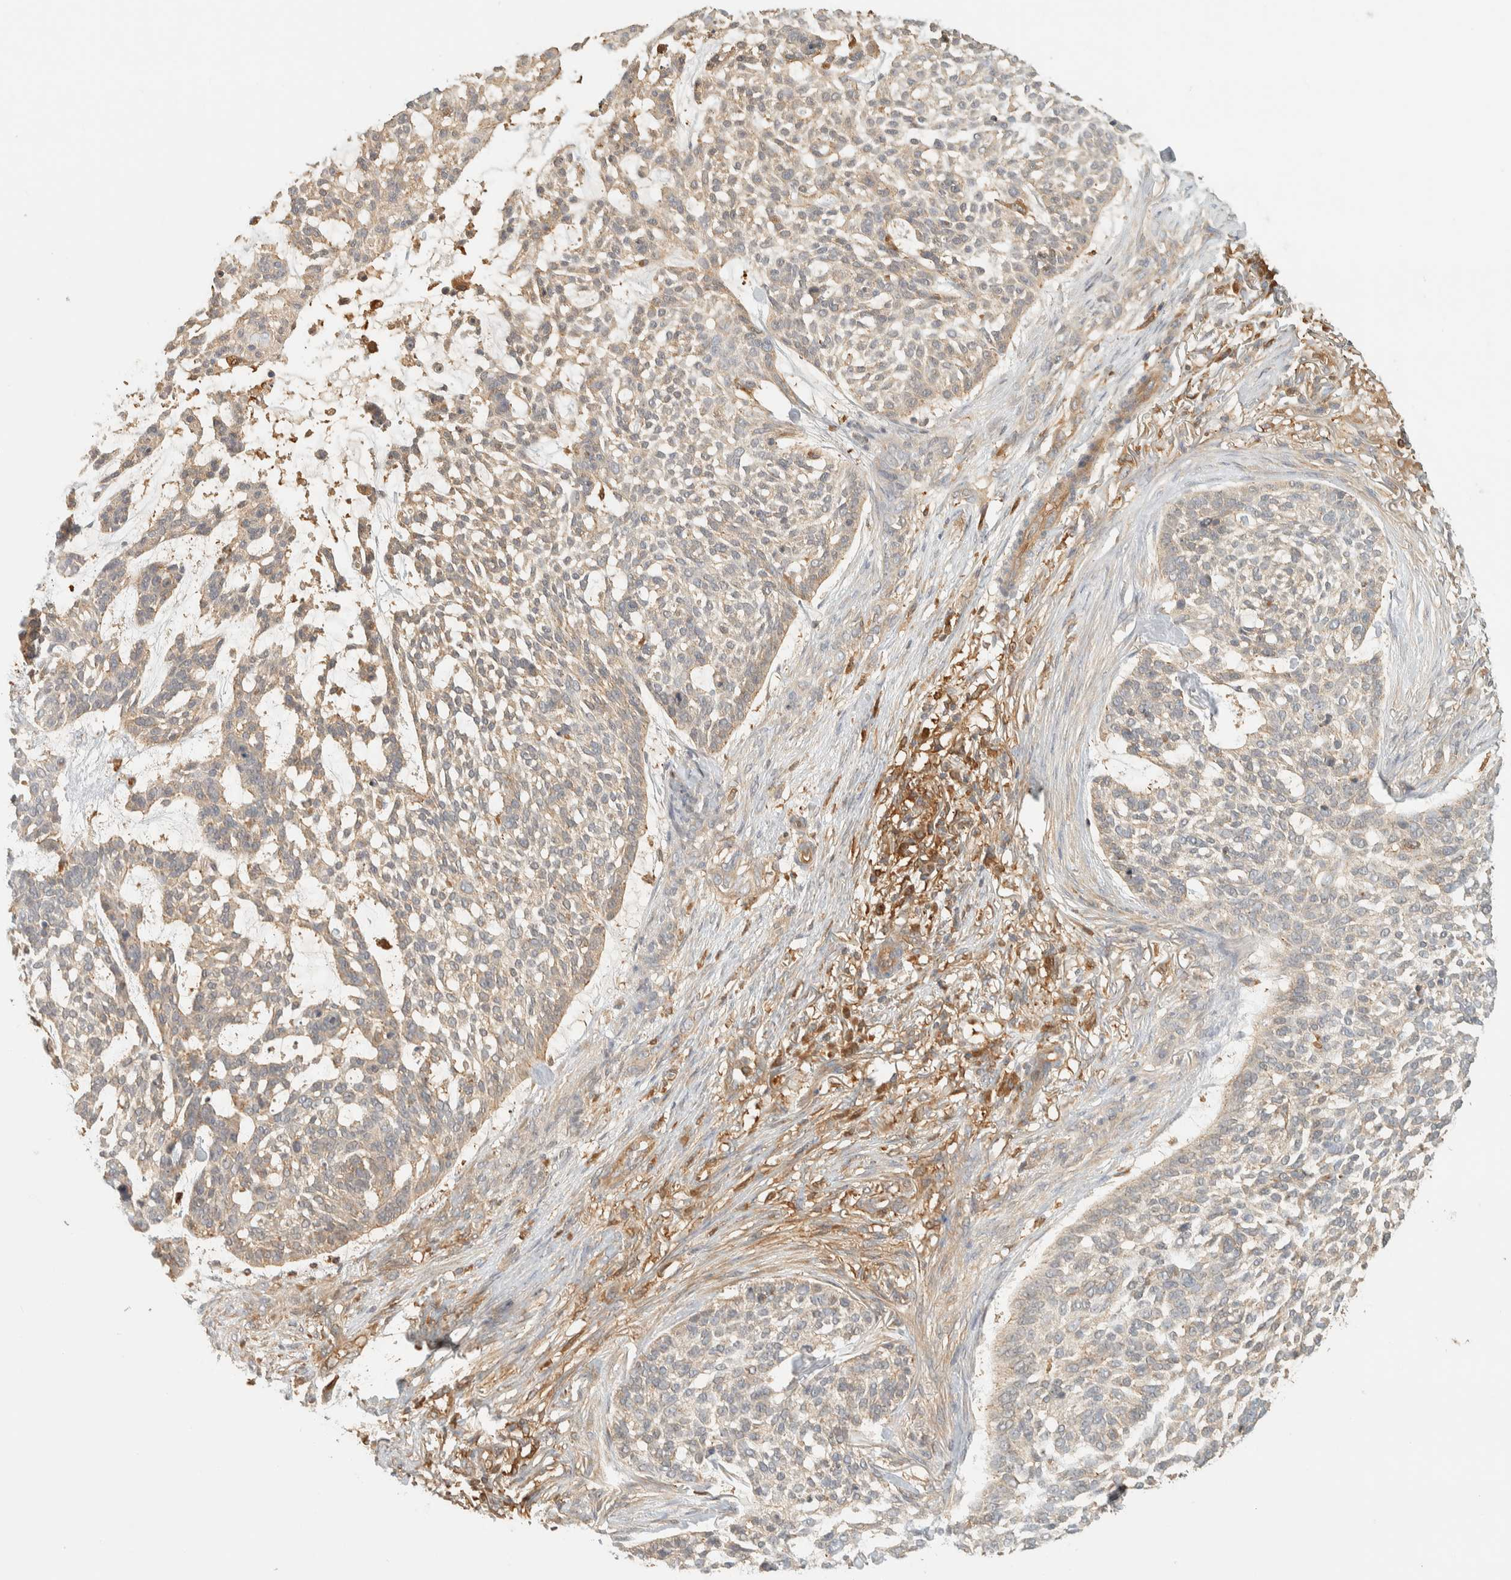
{"staining": {"intensity": "weak", "quantity": ">75%", "location": "cytoplasmic/membranous"}, "tissue": "skin cancer", "cell_type": "Tumor cells", "image_type": "cancer", "snomed": [{"axis": "morphology", "description": "Basal cell carcinoma"}, {"axis": "topography", "description": "Skin"}], "caption": "Weak cytoplasmic/membranous expression is present in approximately >75% of tumor cells in skin basal cell carcinoma.", "gene": "TMEM192", "patient": {"sex": "female", "age": 64}}